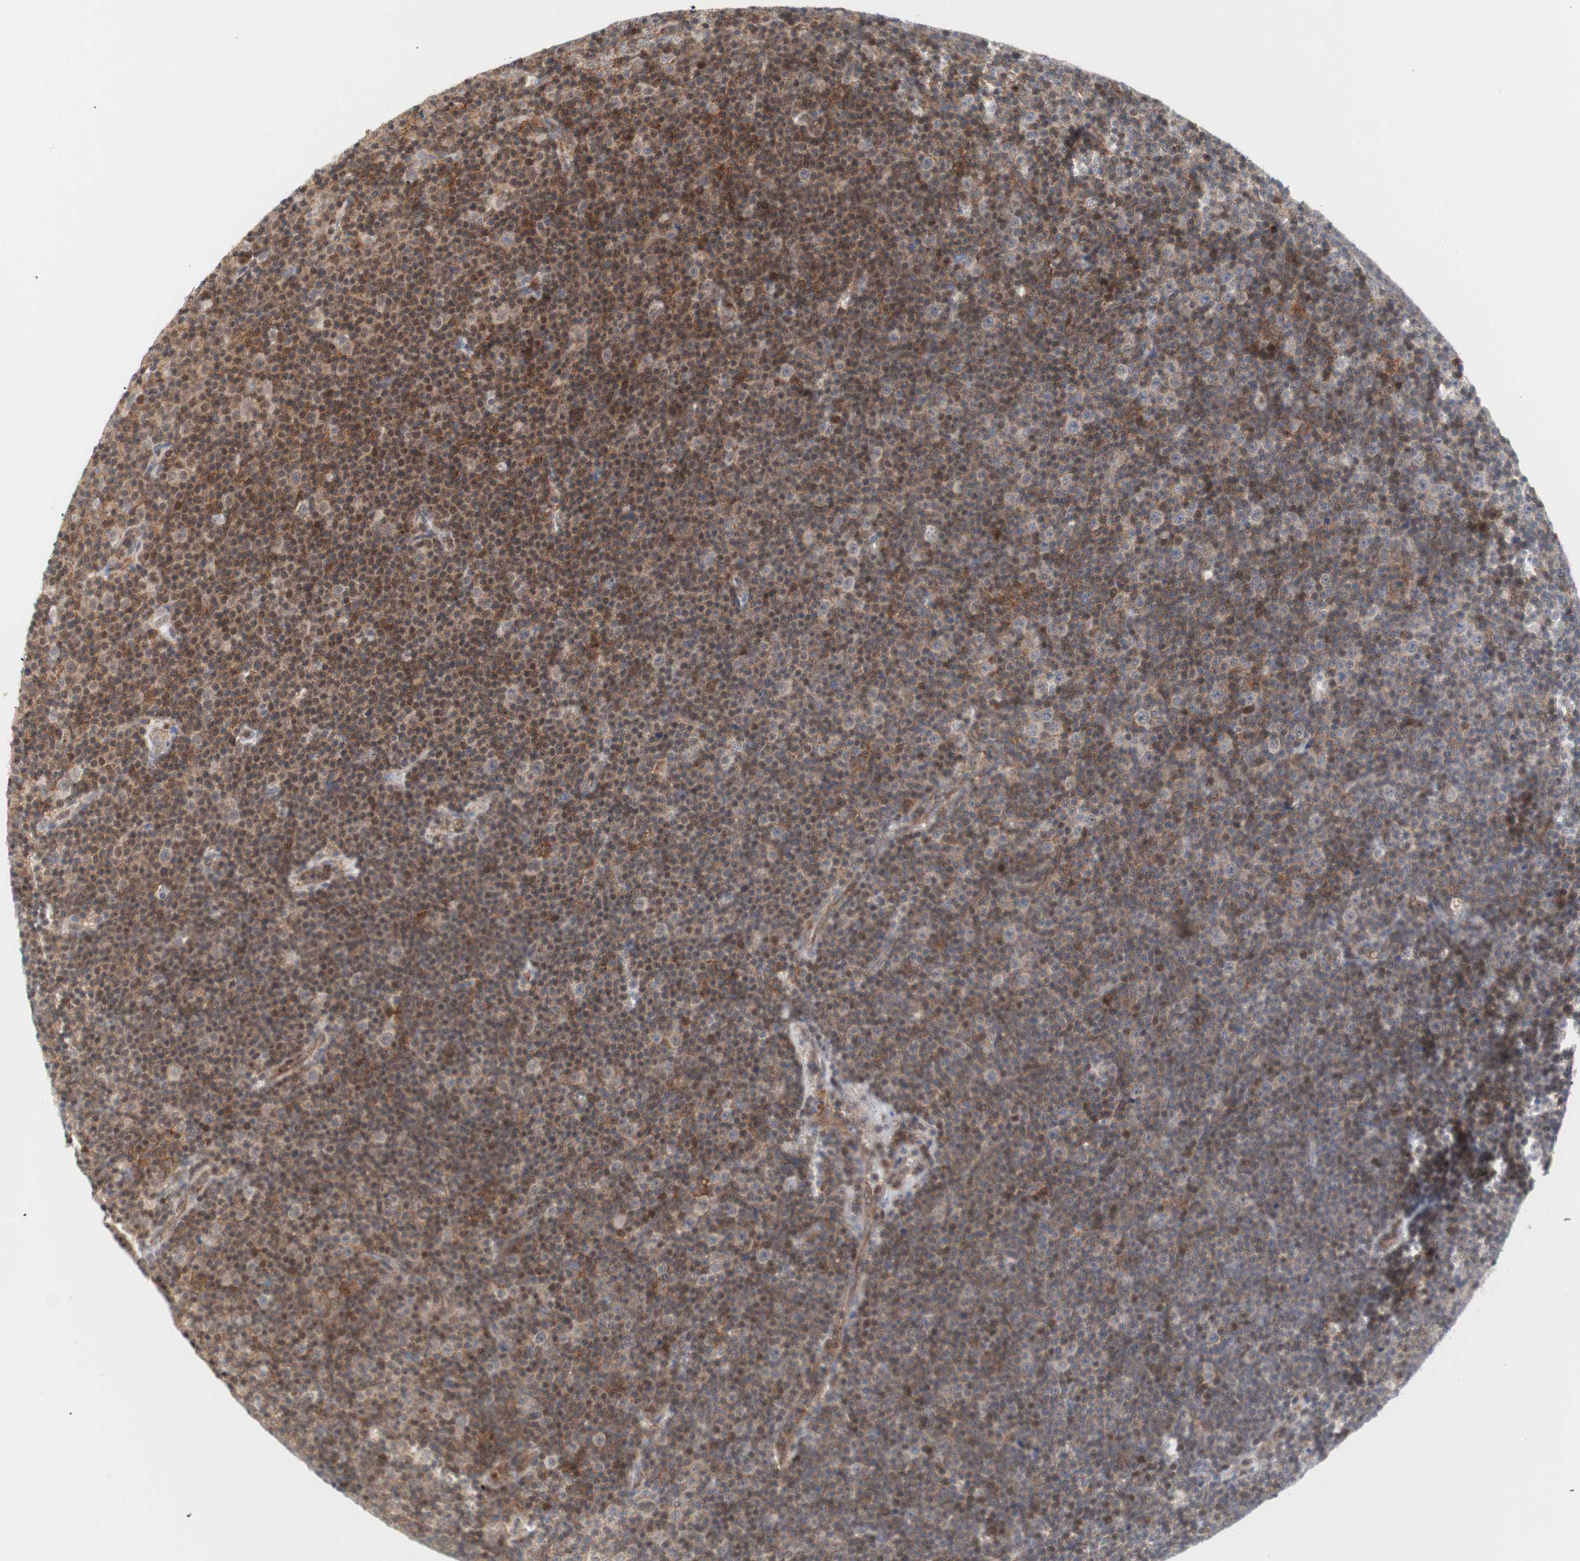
{"staining": {"intensity": "moderate", "quantity": "25%-75%", "location": "cytoplasmic/membranous"}, "tissue": "lymphoma", "cell_type": "Tumor cells", "image_type": "cancer", "snomed": [{"axis": "morphology", "description": "Malignant lymphoma, non-Hodgkin's type, Low grade"}, {"axis": "topography", "description": "Lymph node"}], "caption": "Brown immunohistochemical staining in low-grade malignant lymphoma, non-Hodgkin's type exhibits moderate cytoplasmic/membranous staining in about 25%-75% of tumor cells. The staining was performed using DAB (3,3'-diaminobenzidine) to visualize the protein expression in brown, while the nuclei were stained in blue with hematoxylin (Magnification: 20x).", "gene": "PPP1CA", "patient": {"sex": "female", "age": 67}}